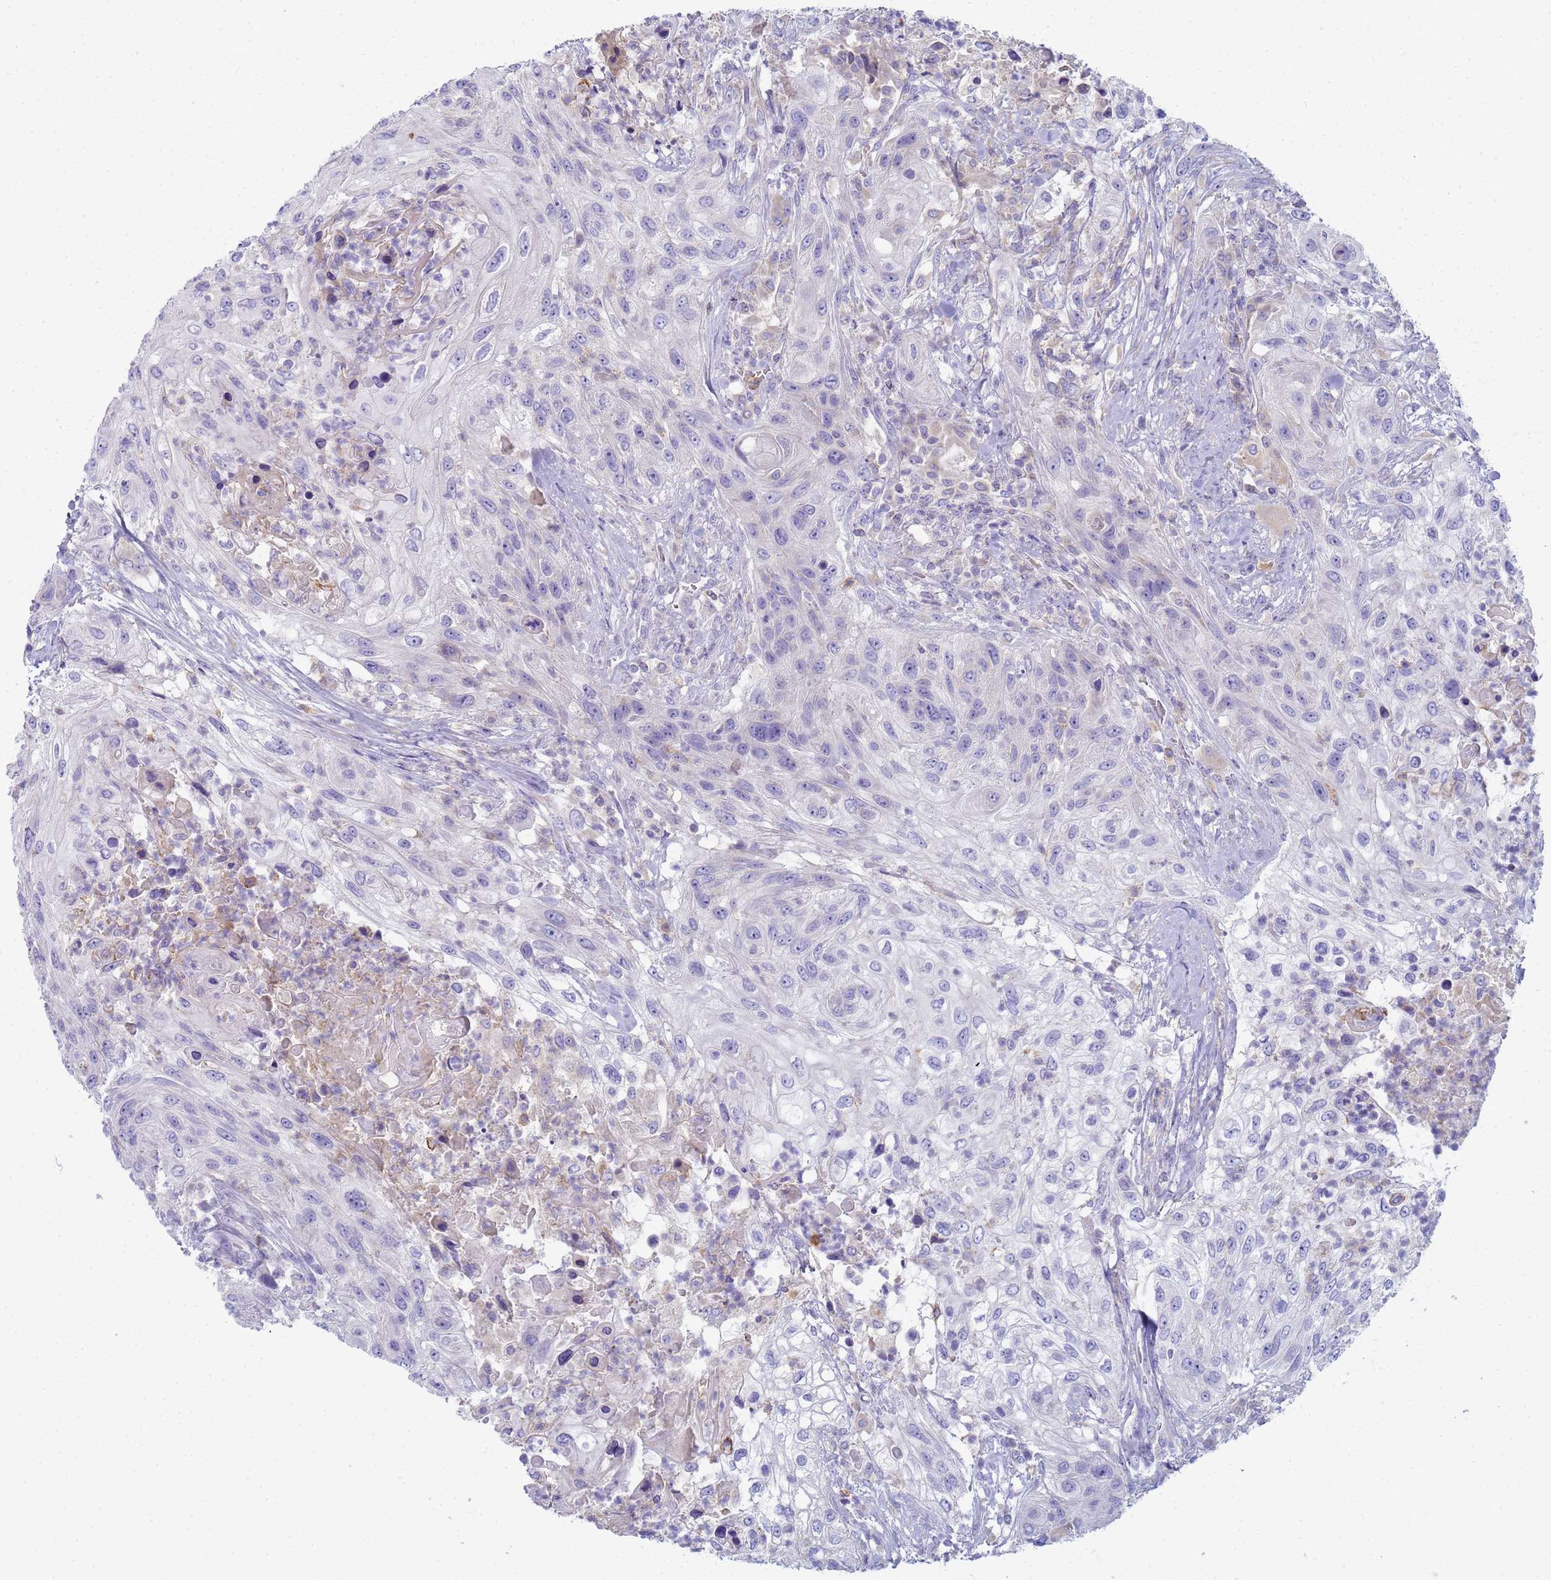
{"staining": {"intensity": "negative", "quantity": "none", "location": "none"}, "tissue": "urothelial cancer", "cell_type": "Tumor cells", "image_type": "cancer", "snomed": [{"axis": "morphology", "description": "Urothelial carcinoma, High grade"}, {"axis": "topography", "description": "Urinary bladder"}], "caption": "Human urothelial cancer stained for a protein using immunohistochemistry displays no positivity in tumor cells.", "gene": "CR1", "patient": {"sex": "female", "age": 60}}